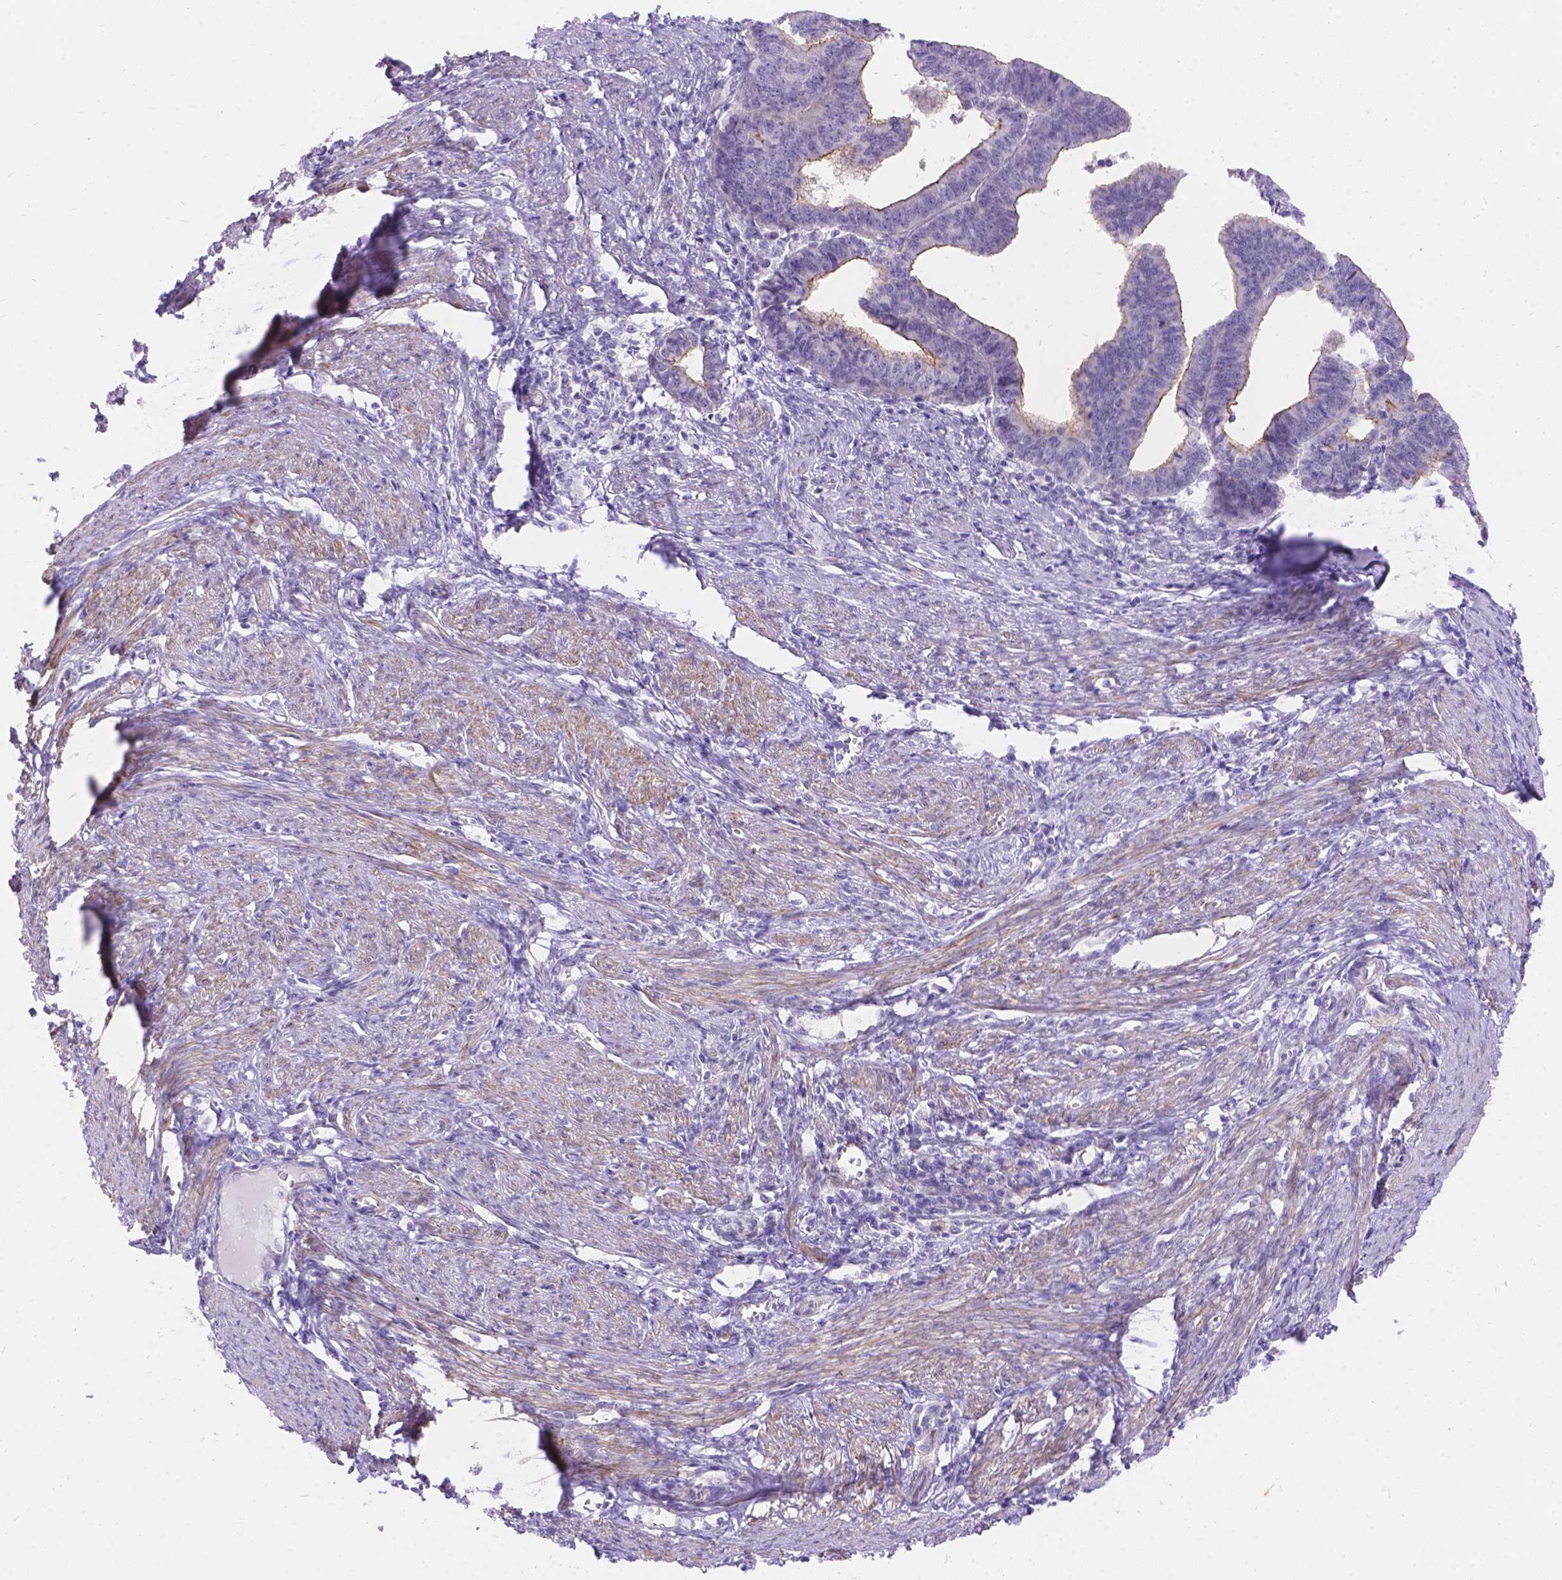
{"staining": {"intensity": "moderate", "quantity": "<25%", "location": "cytoplasmic/membranous"}, "tissue": "endometrial cancer", "cell_type": "Tumor cells", "image_type": "cancer", "snomed": [{"axis": "morphology", "description": "Adenocarcinoma, NOS"}, {"axis": "topography", "description": "Endometrium"}], "caption": "Protein expression analysis of endometrial cancer demonstrates moderate cytoplasmic/membranous expression in approximately <25% of tumor cells.", "gene": "PALS1", "patient": {"sex": "female", "age": 65}}